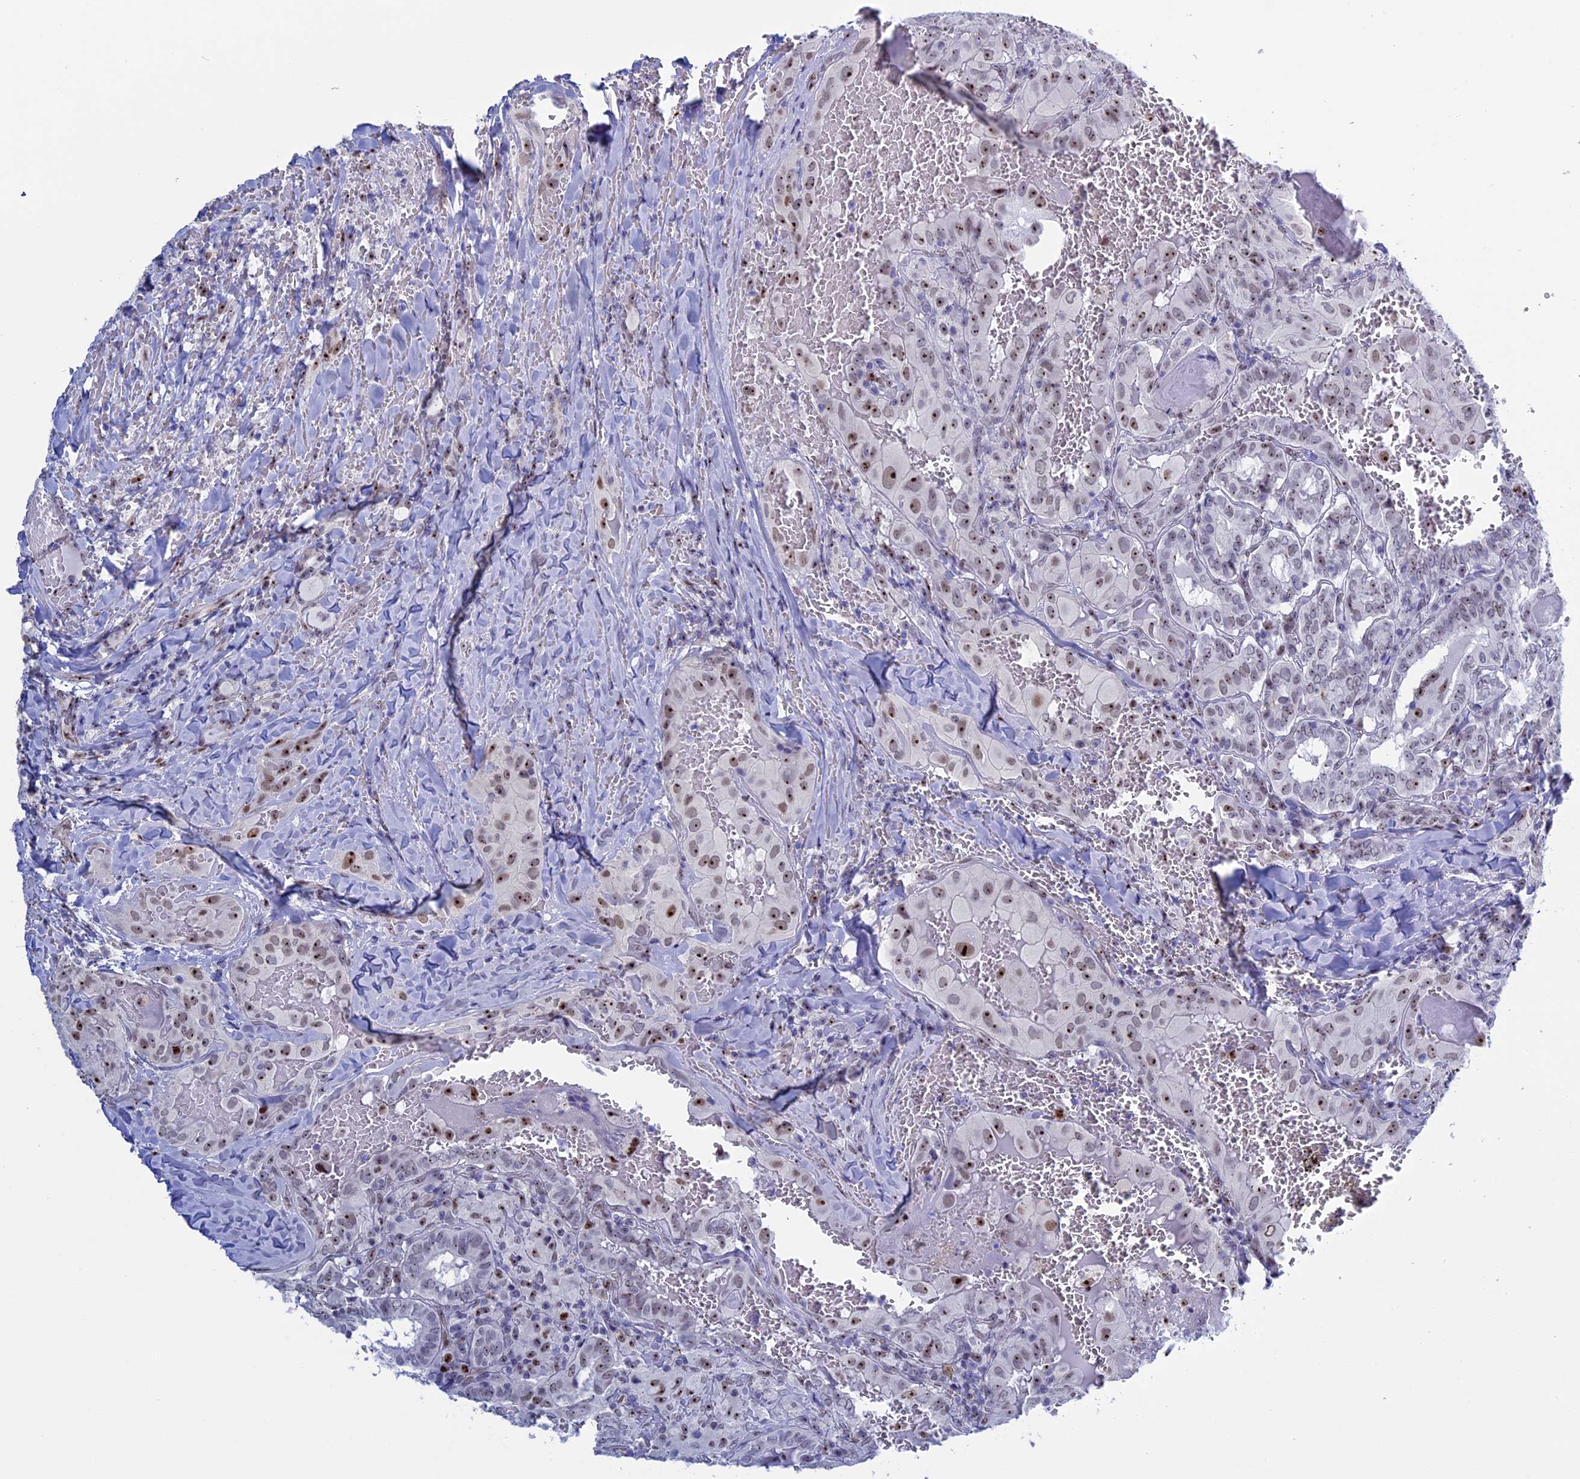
{"staining": {"intensity": "moderate", "quantity": "<25%", "location": "nuclear"}, "tissue": "thyroid cancer", "cell_type": "Tumor cells", "image_type": "cancer", "snomed": [{"axis": "morphology", "description": "Papillary adenocarcinoma, NOS"}, {"axis": "topography", "description": "Thyroid gland"}], "caption": "Human thyroid papillary adenocarcinoma stained with a brown dye demonstrates moderate nuclear positive expression in approximately <25% of tumor cells.", "gene": "CCDC86", "patient": {"sex": "female", "age": 72}}